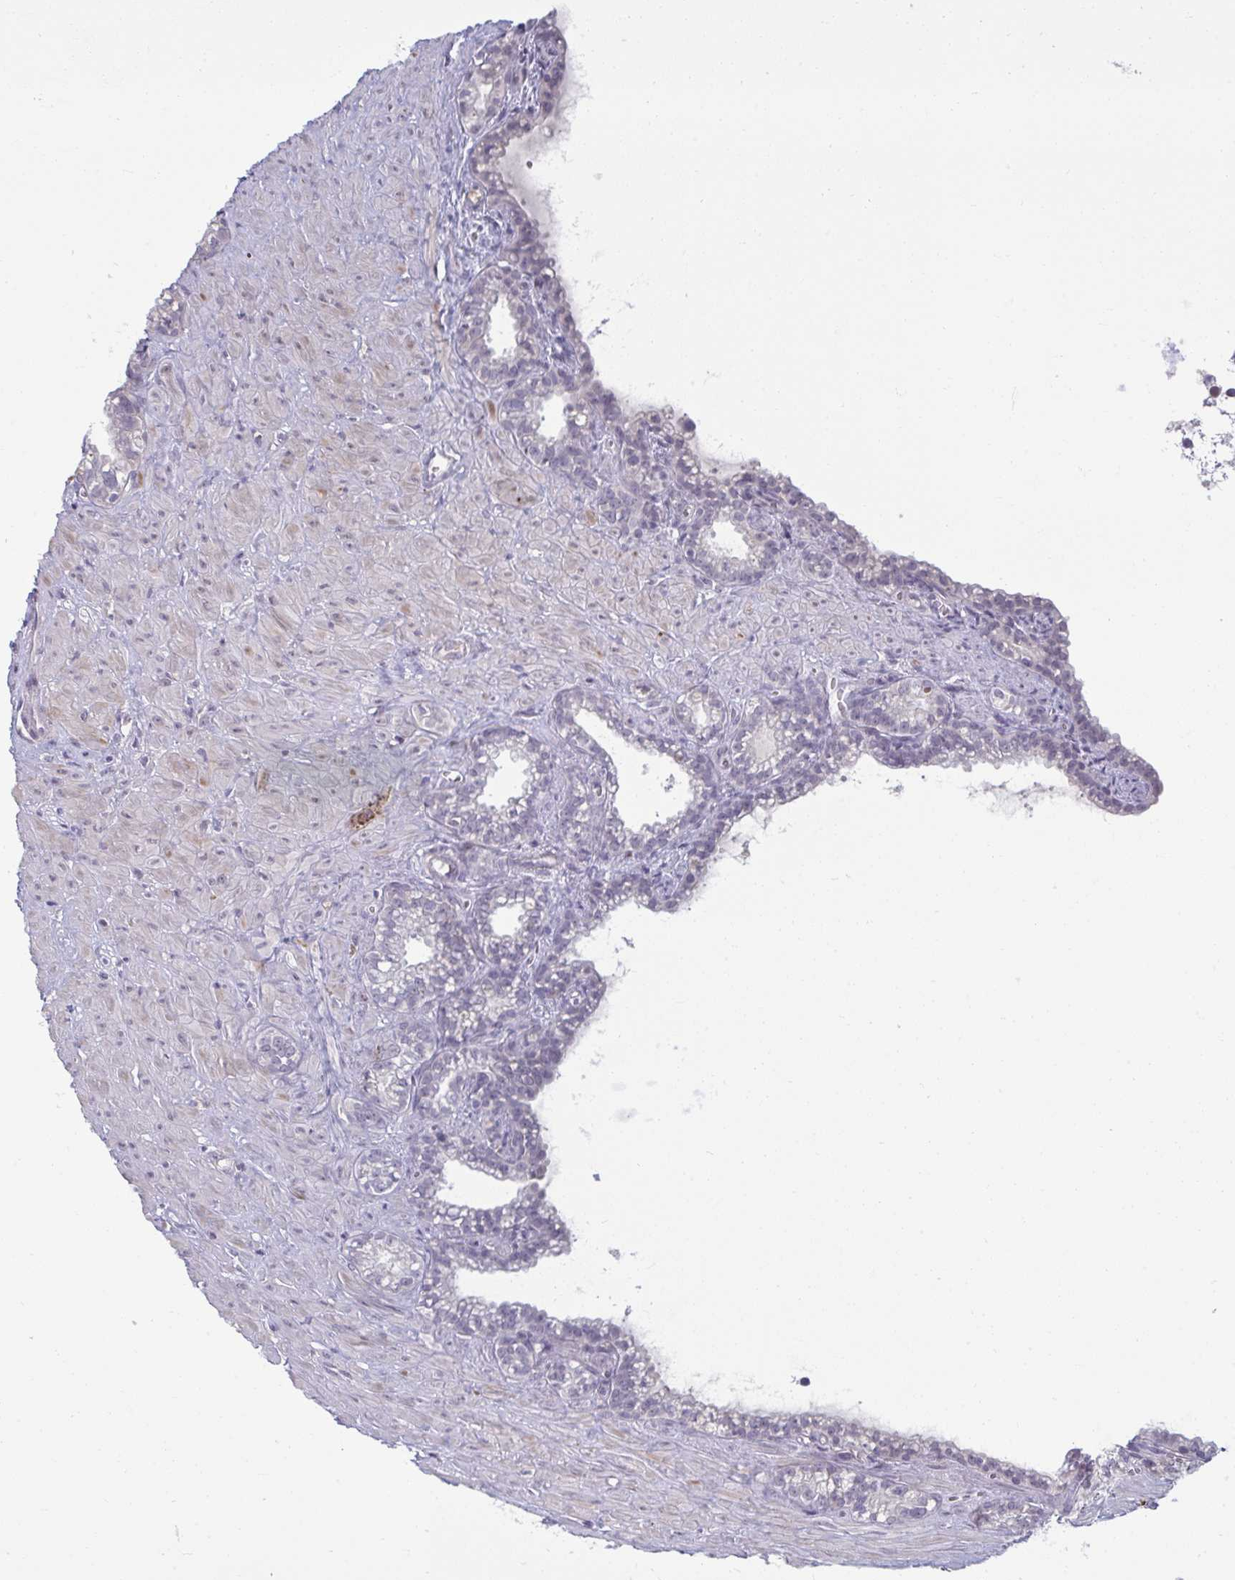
{"staining": {"intensity": "negative", "quantity": "none", "location": "none"}, "tissue": "seminal vesicle", "cell_type": "Glandular cells", "image_type": "normal", "snomed": [{"axis": "morphology", "description": "Normal tissue, NOS"}, {"axis": "topography", "description": "Seminal veicle"}], "caption": "An image of human seminal vesicle is negative for staining in glandular cells. The staining was performed using DAB (3,3'-diaminobenzidine) to visualize the protein expression in brown, while the nuclei were stained in blue with hematoxylin (Magnification: 20x).", "gene": "RNASEH1", "patient": {"sex": "male", "age": 76}}